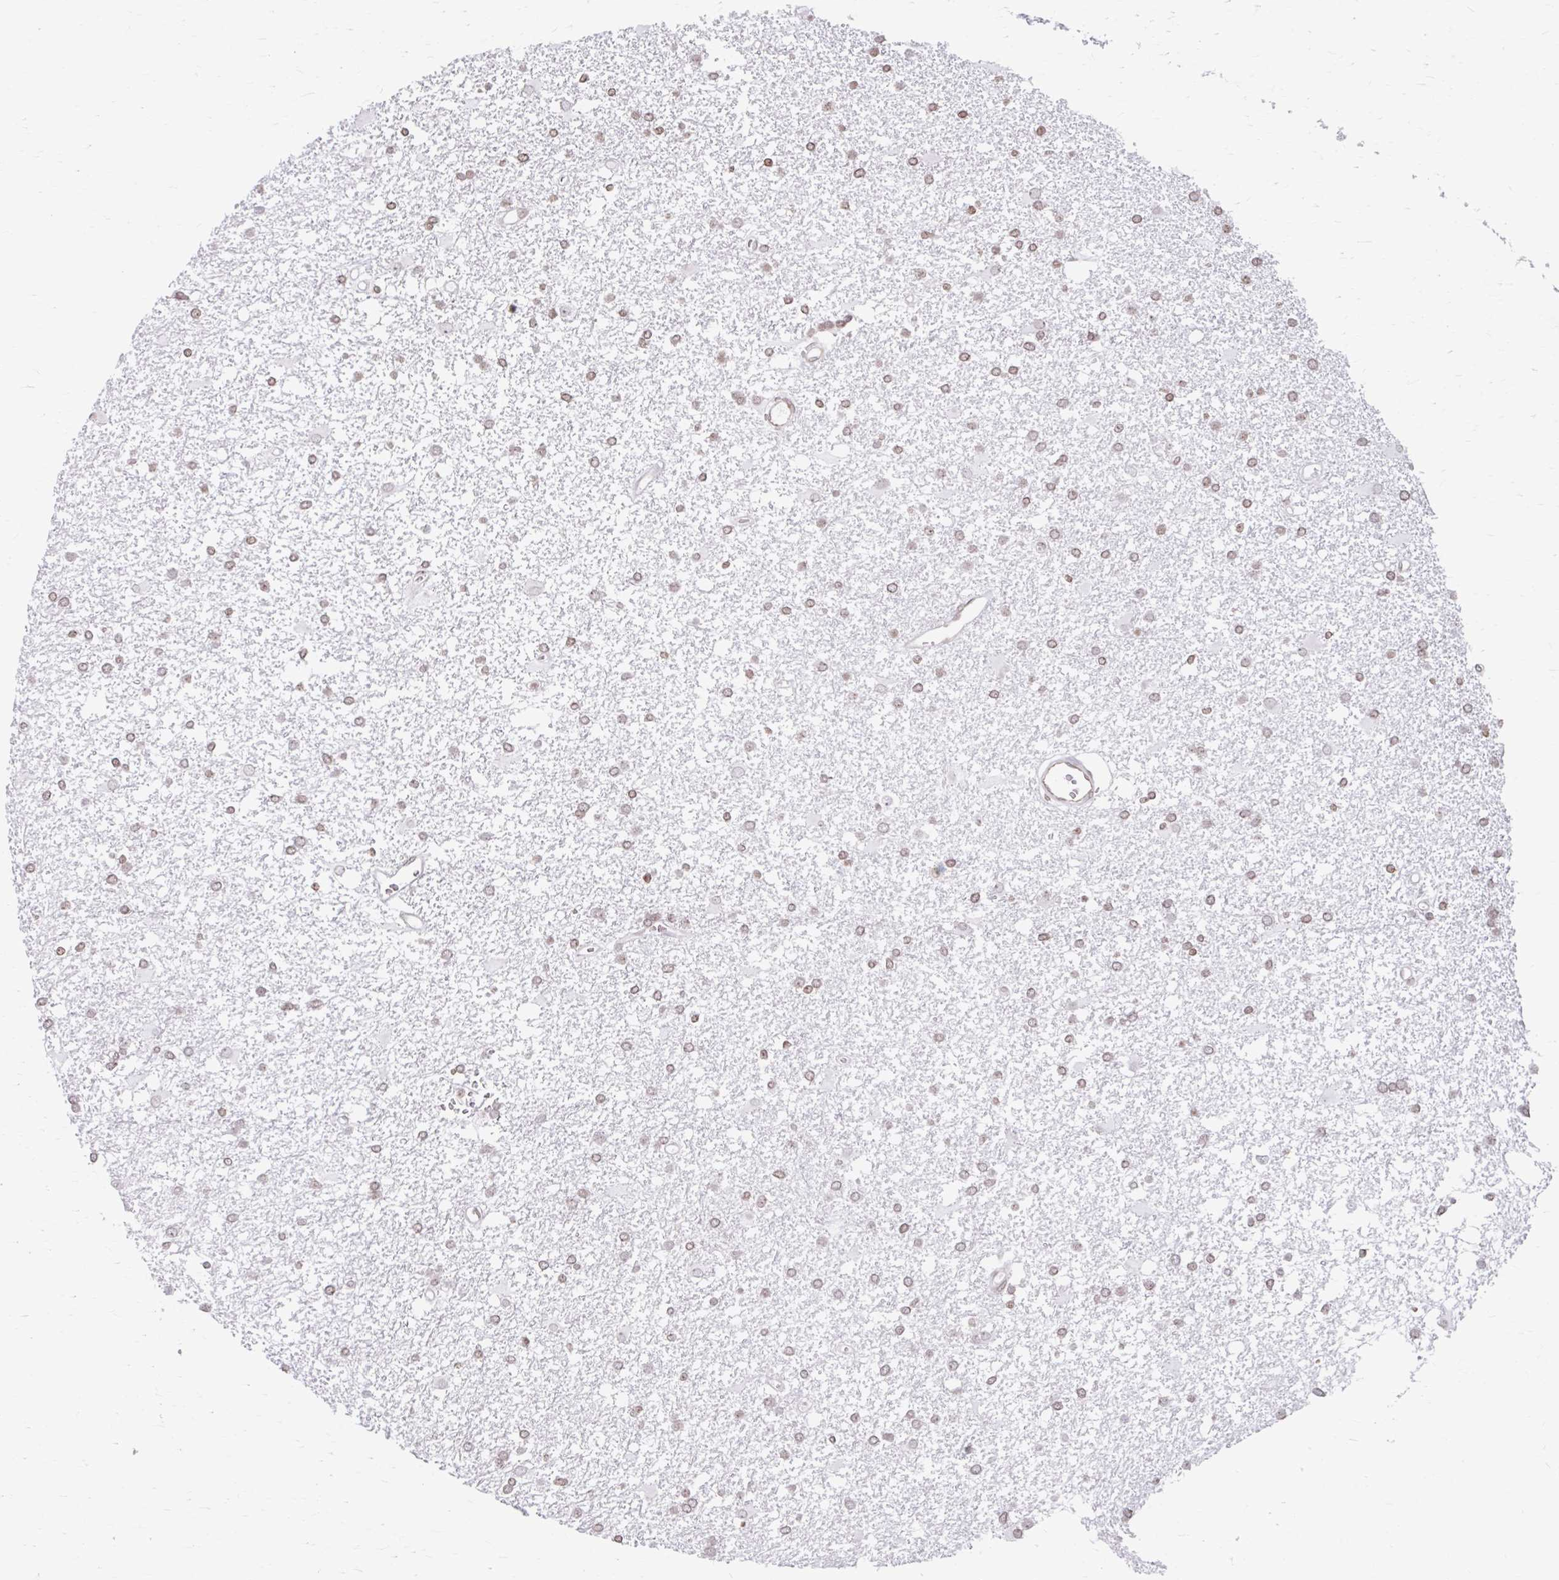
{"staining": {"intensity": "moderate", "quantity": ">75%", "location": "nuclear"}, "tissue": "glioma", "cell_type": "Tumor cells", "image_type": "cancer", "snomed": [{"axis": "morphology", "description": "Glioma, malignant, High grade"}, {"axis": "topography", "description": "Brain"}], "caption": "The immunohistochemical stain highlights moderate nuclear staining in tumor cells of malignant high-grade glioma tissue. Using DAB (3,3'-diaminobenzidine) (brown) and hematoxylin (blue) stains, captured at high magnification using brightfield microscopy.", "gene": "ORC3", "patient": {"sex": "male", "age": 48}}